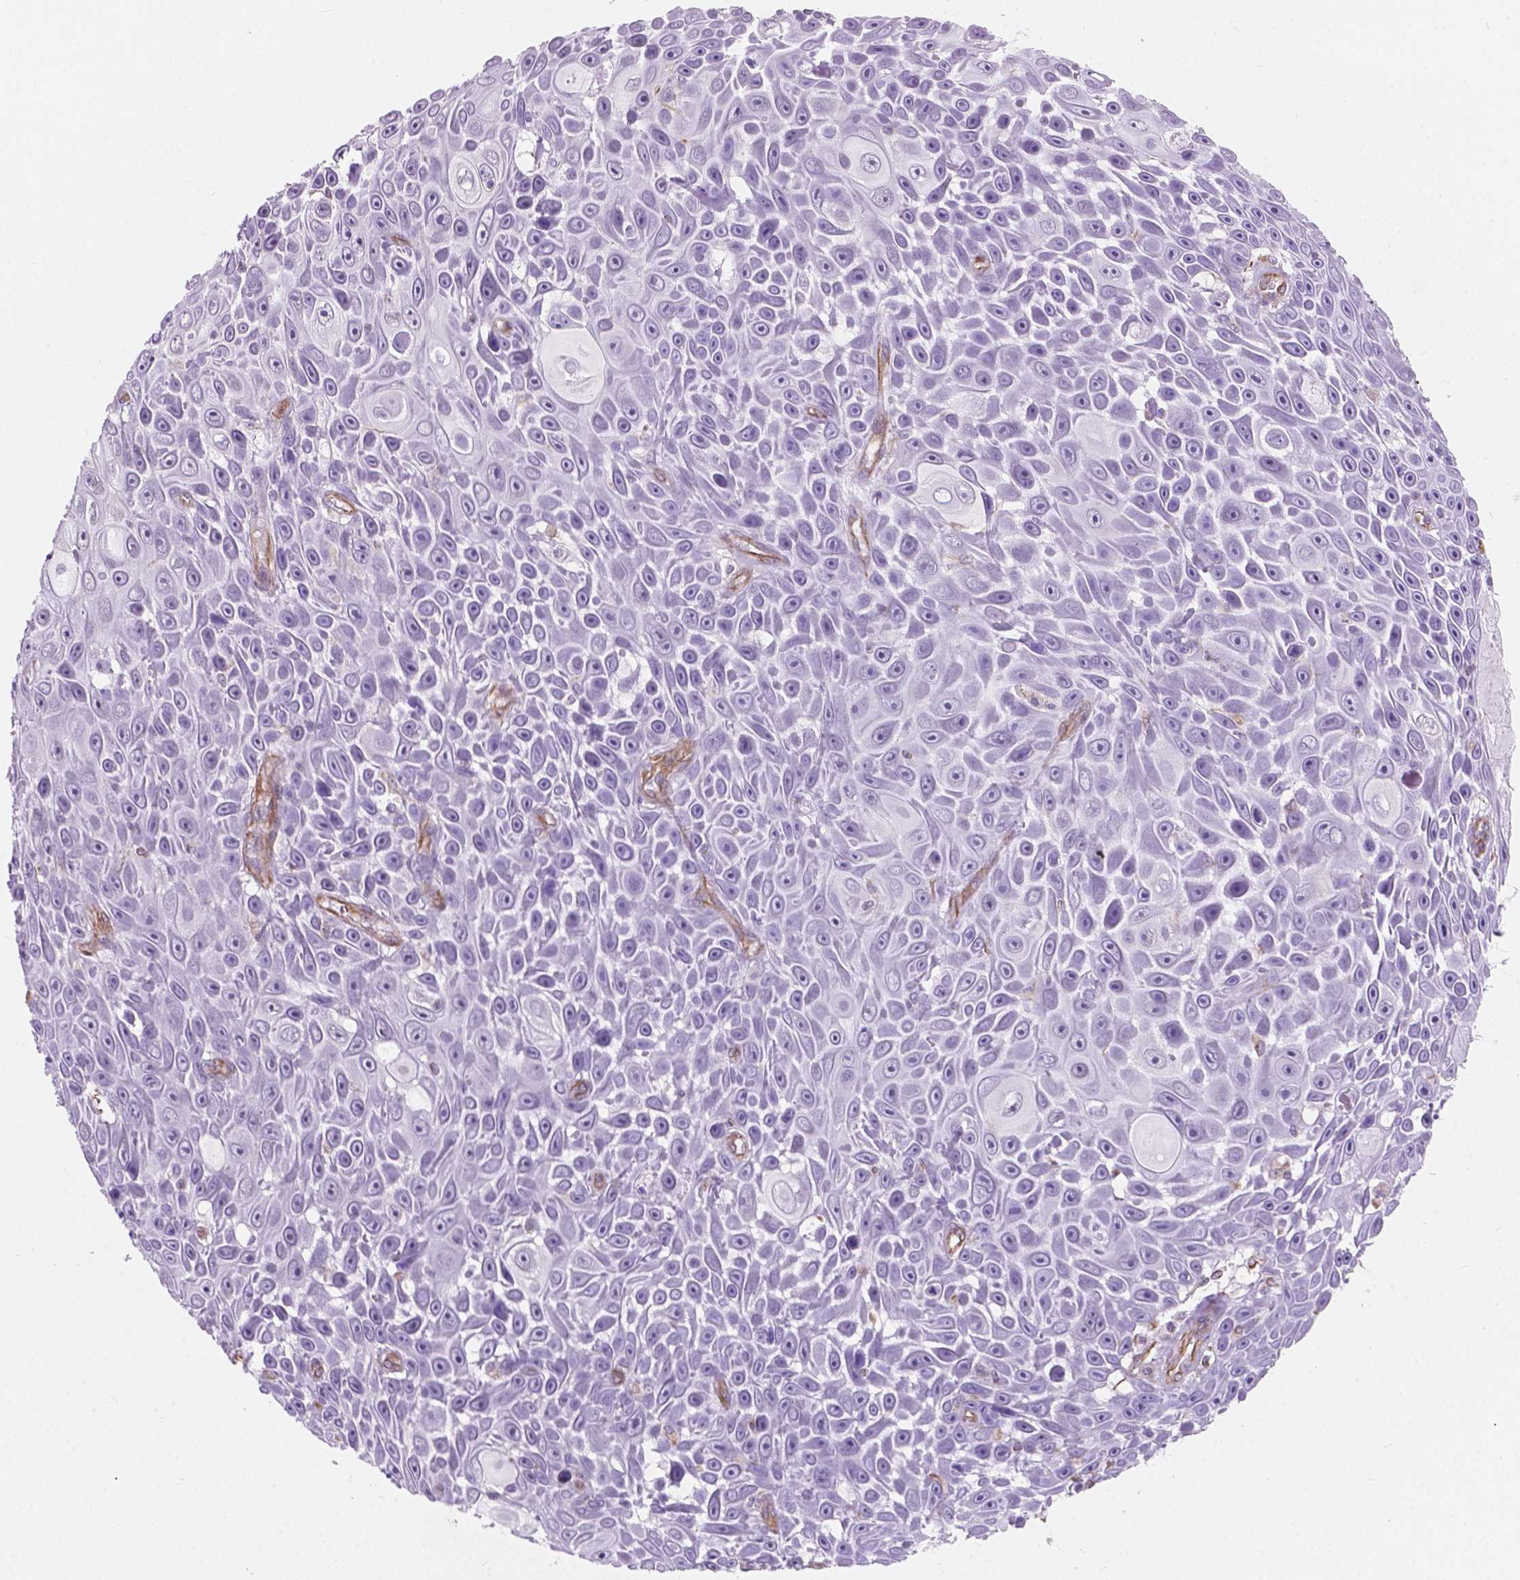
{"staining": {"intensity": "negative", "quantity": "none", "location": "none"}, "tissue": "skin cancer", "cell_type": "Tumor cells", "image_type": "cancer", "snomed": [{"axis": "morphology", "description": "Squamous cell carcinoma, NOS"}, {"axis": "topography", "description": "Skin"}], "caption": "There is no significant positivity in tumor cells of skin squamous cell carcinoma. (DAB (3,3'-diaminobenzidine) immunohistochemistry, high magnification).", "gene": "AMOT", "patient": {"sex": "male", "age": 82}}